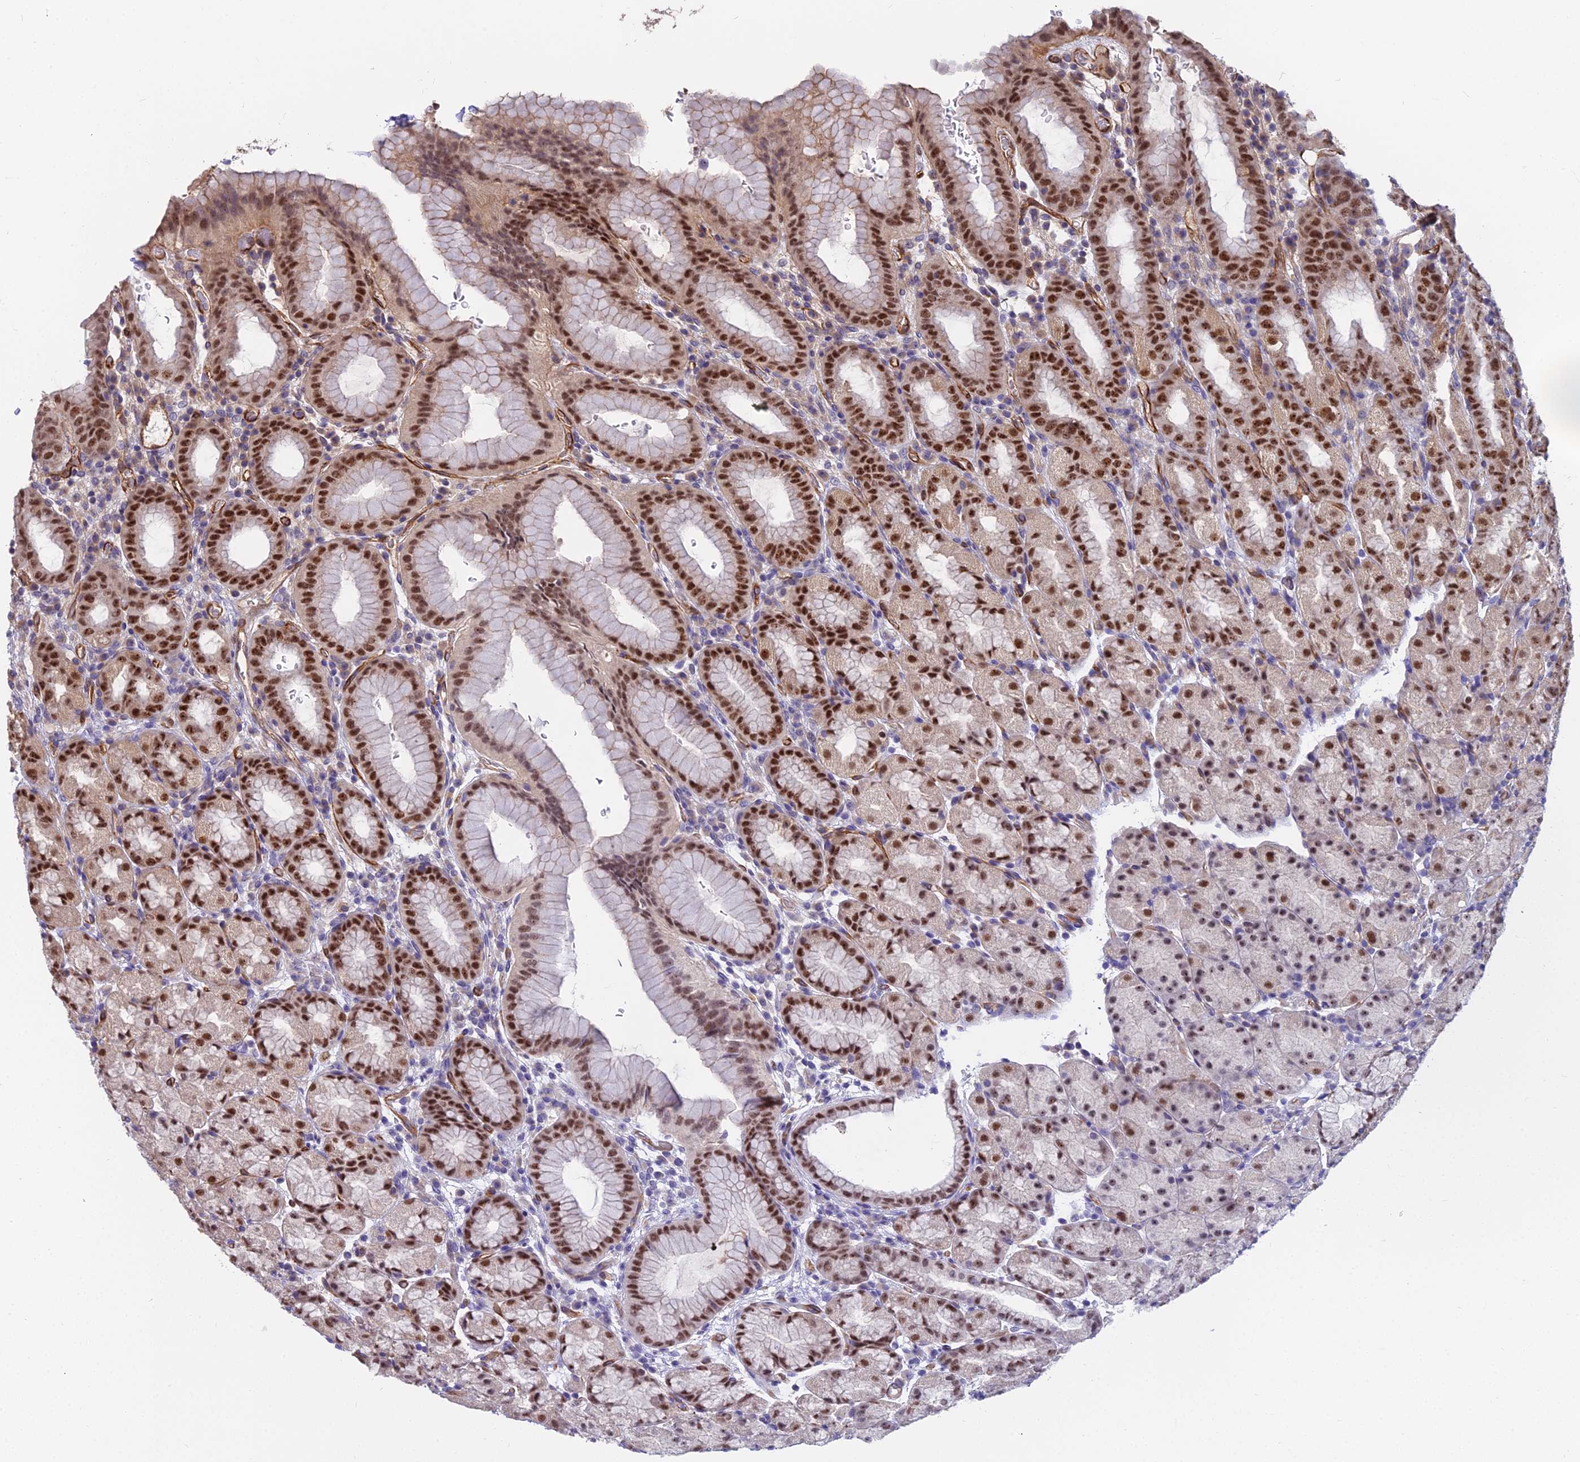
{"staining": {"intensity": "strong", "quantity": ">75%", "location": "cytoplasmic/membranous,nuclear"}, "tissue": "stomach", "cell_type": "Glandular cells", "image_type": "normal", "snomed": [{"axis": "morphology", "description": "Normal tissue, NOS"}, {"axis": "topography", "description": "Stomach, upper"}, {"axis": "topography", "description": "Stomach, lower"}, {"axis": "topography", "description": "Small intestine"}], "caption": "Stomach stained with IHC demonstrates strong cytoplasmic/membranous,nuclear staining in approximately >75% of glandular cells.", "gene": "TCEA3", "patient": {"sex": "male", "age": 68}}